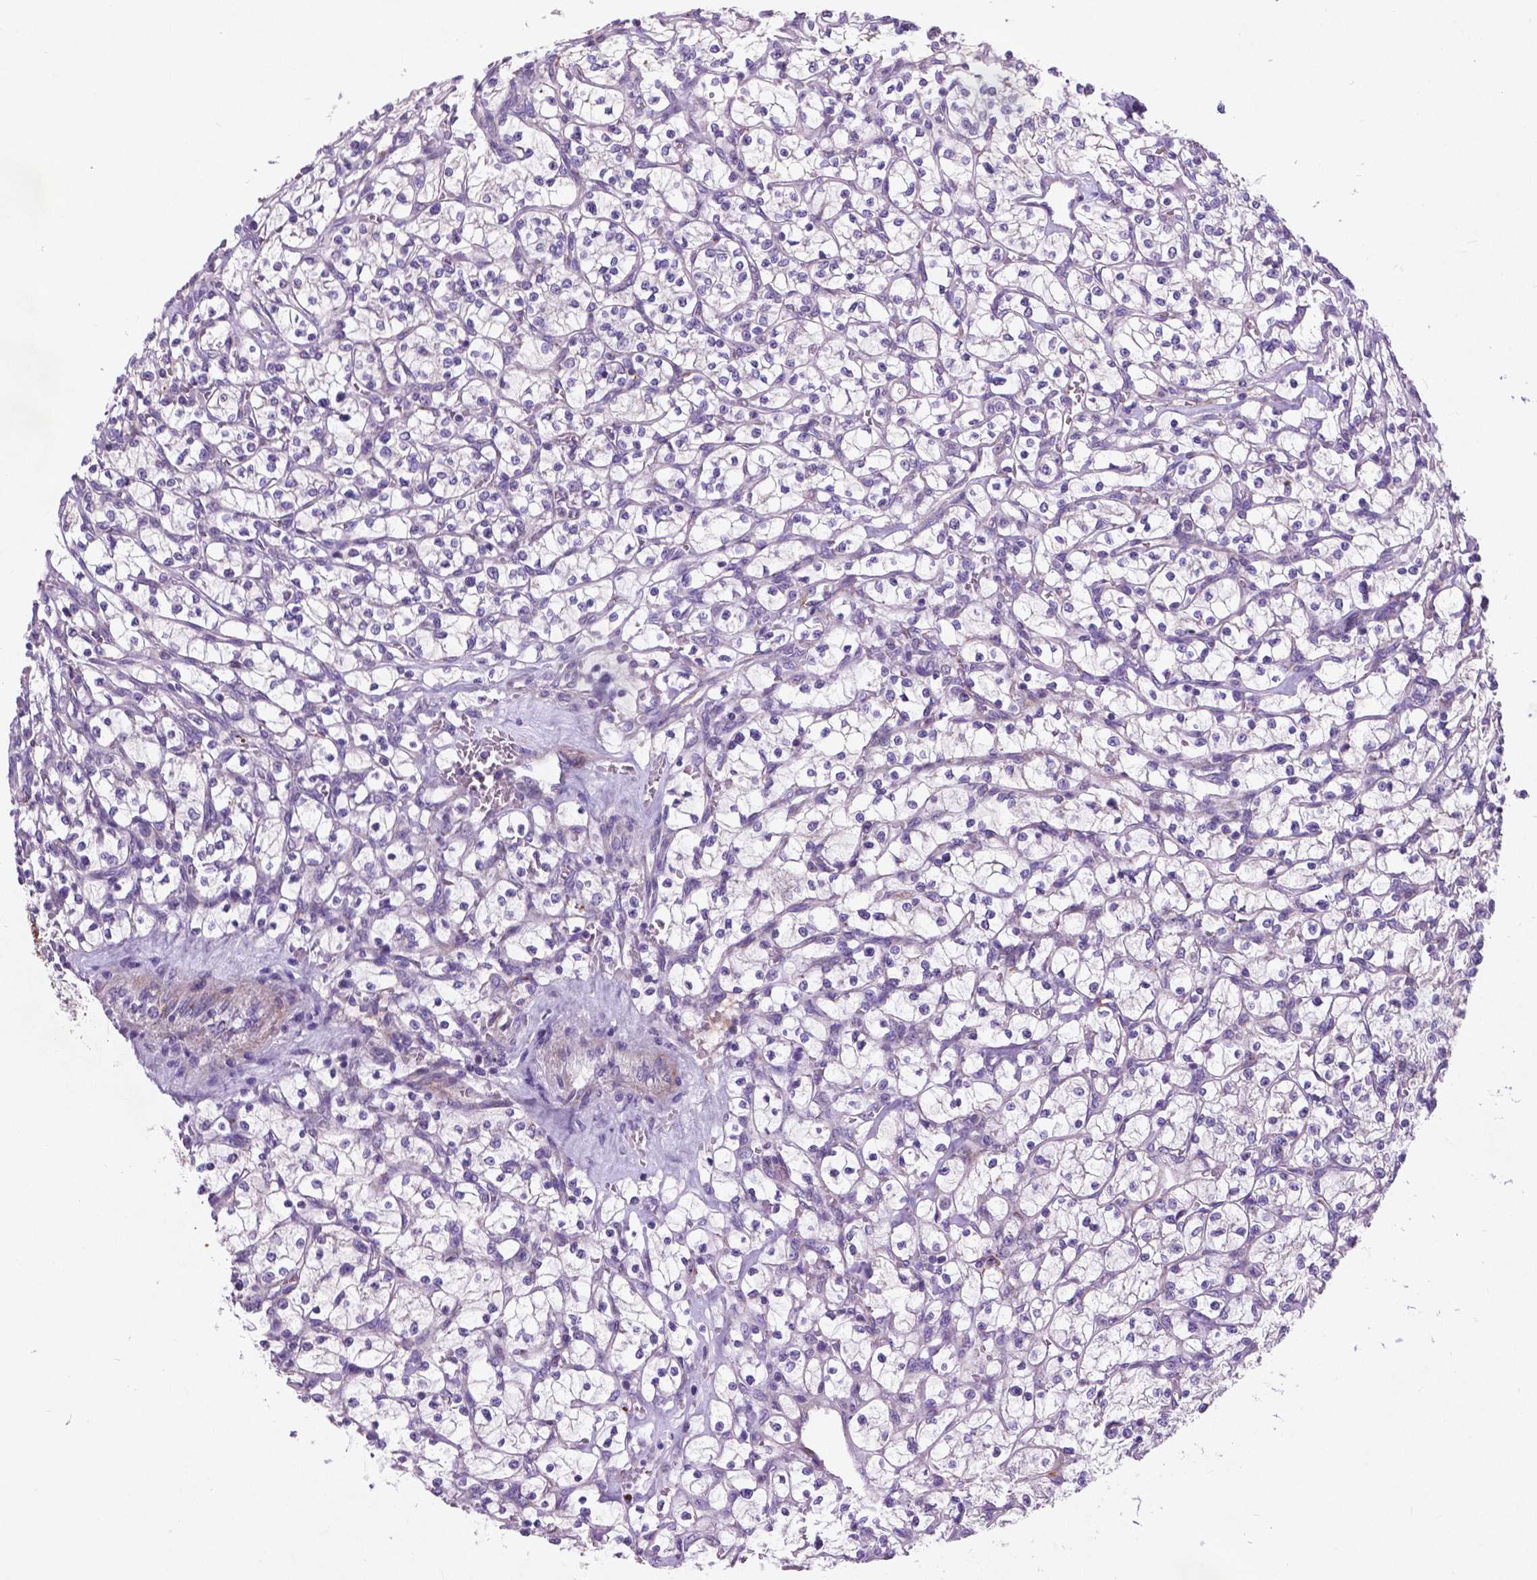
{"staining": {"intensity": "negative", "quantity": "none", "location": "none"}, "tissue": "renal cancer", "cell_type": "Tumor cells", "image_type": "cancer", "snomed": [{"axis": "morphology", "description": "Adenocarcinoma, NOS"}, {"axis": "topography", "description": "Kidney"}], "caption": "This photomicrograph is of renal adenocarcinoma stained with immunohistochemistry to label a protein in brown with the nuclei are counter-stained blue. There is no expression in tumor cells.", "gene": "ATG4D", "patient": {"sex": "female", "age": 64}}